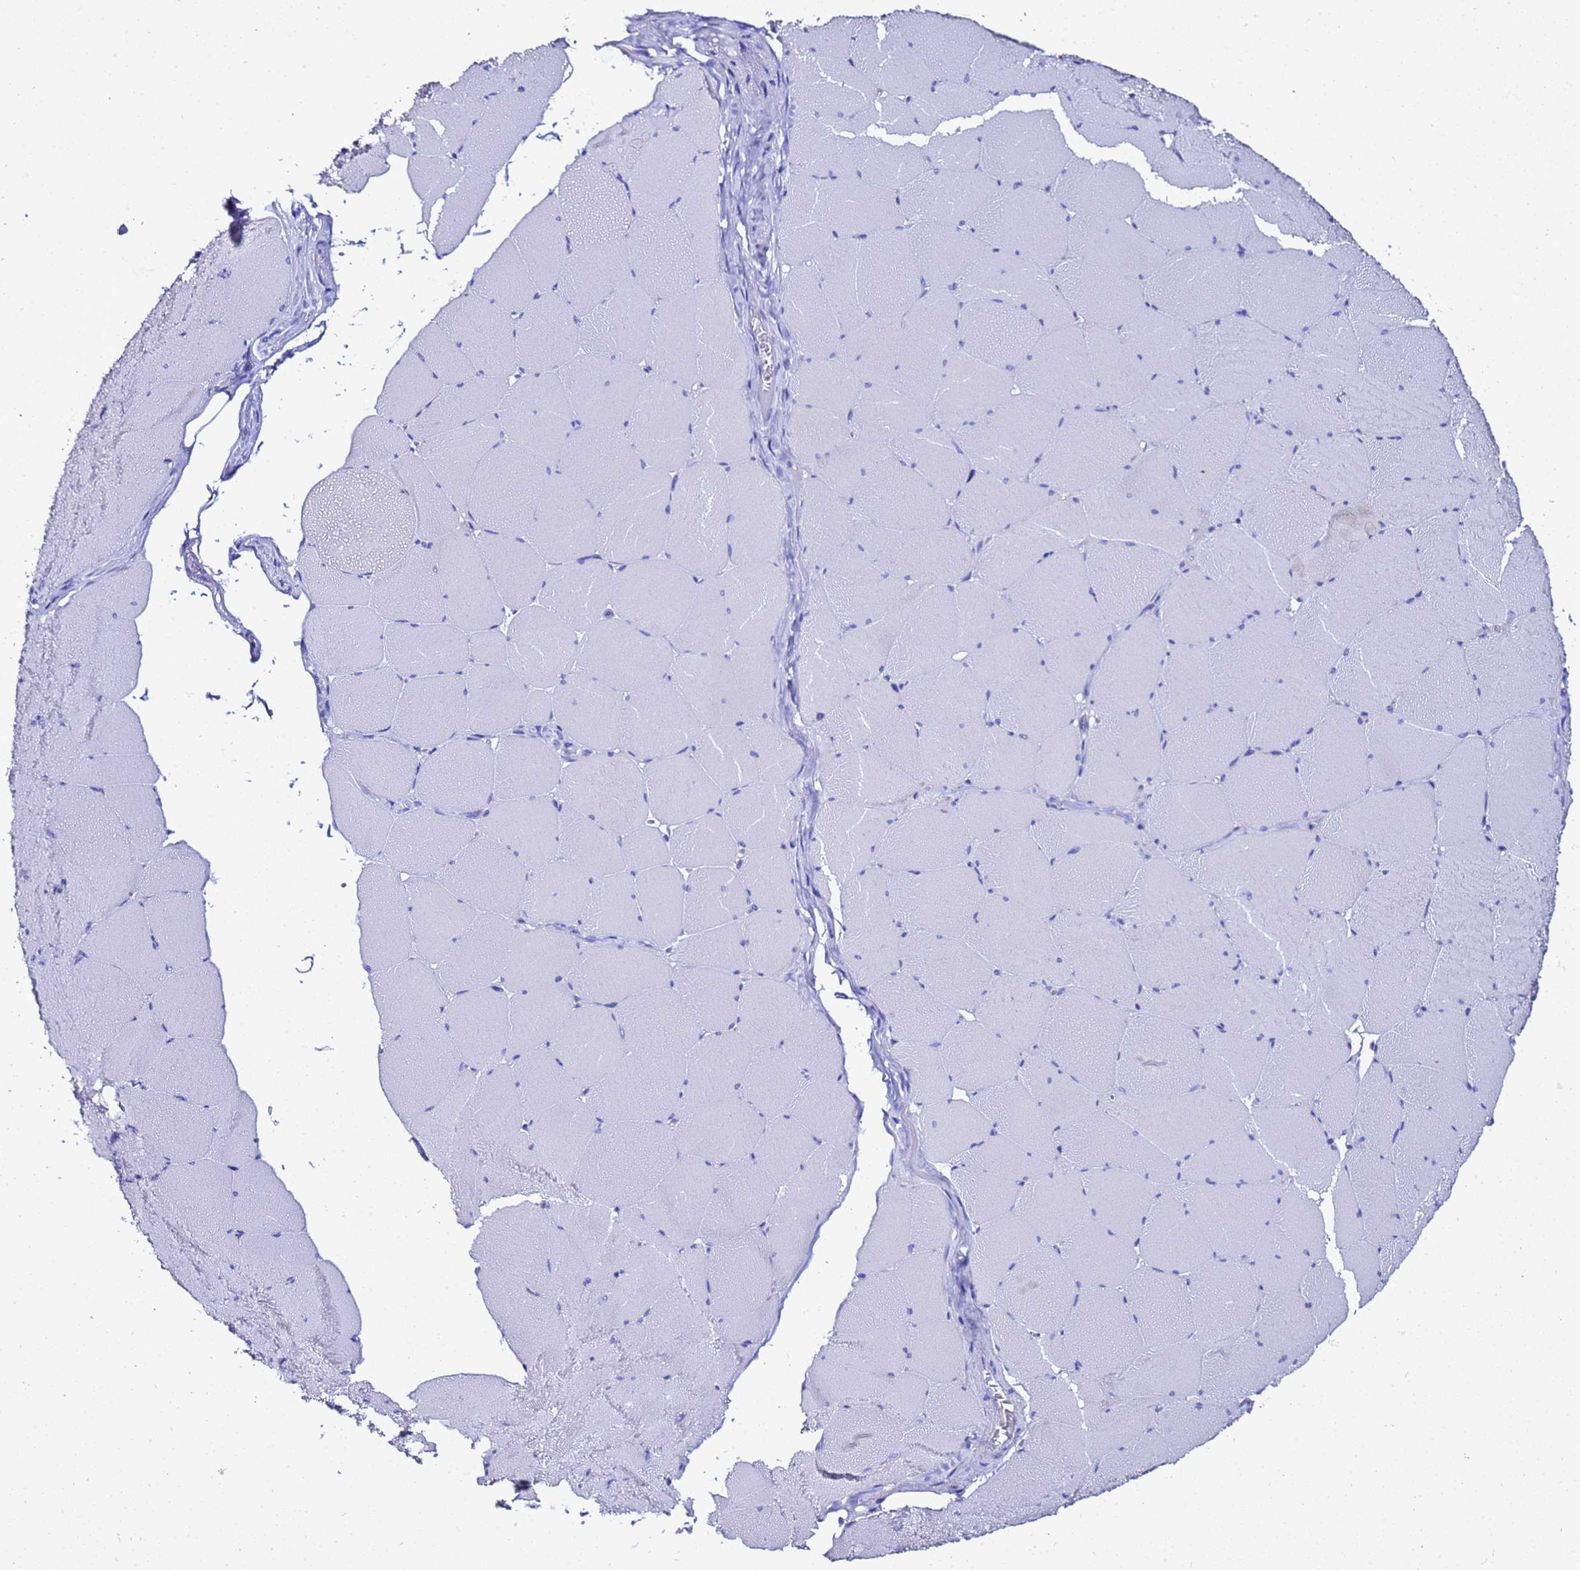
{"staining": {"intensity": "negative", "quantity": "none", "location": "none"}, "tissue": "skeletal muscle", "cell_type": "Myocytes", "image_type": "normal", "snomed": [{"axis": "morphology", "description": "Normal tissue, NOS"}, {"axis": "topography", "description": "Skeletal muscle"}, {"axis": "topography", "description": "Head-Neck"}], "caption": "Immunohistochemistry (IHC) image of normal human skeletal muscle stained for a protein (brown), which demonstrates no positivity in myocytes.", "gene": "LIPF", "patient": {"sex": "male", "age": 66}}